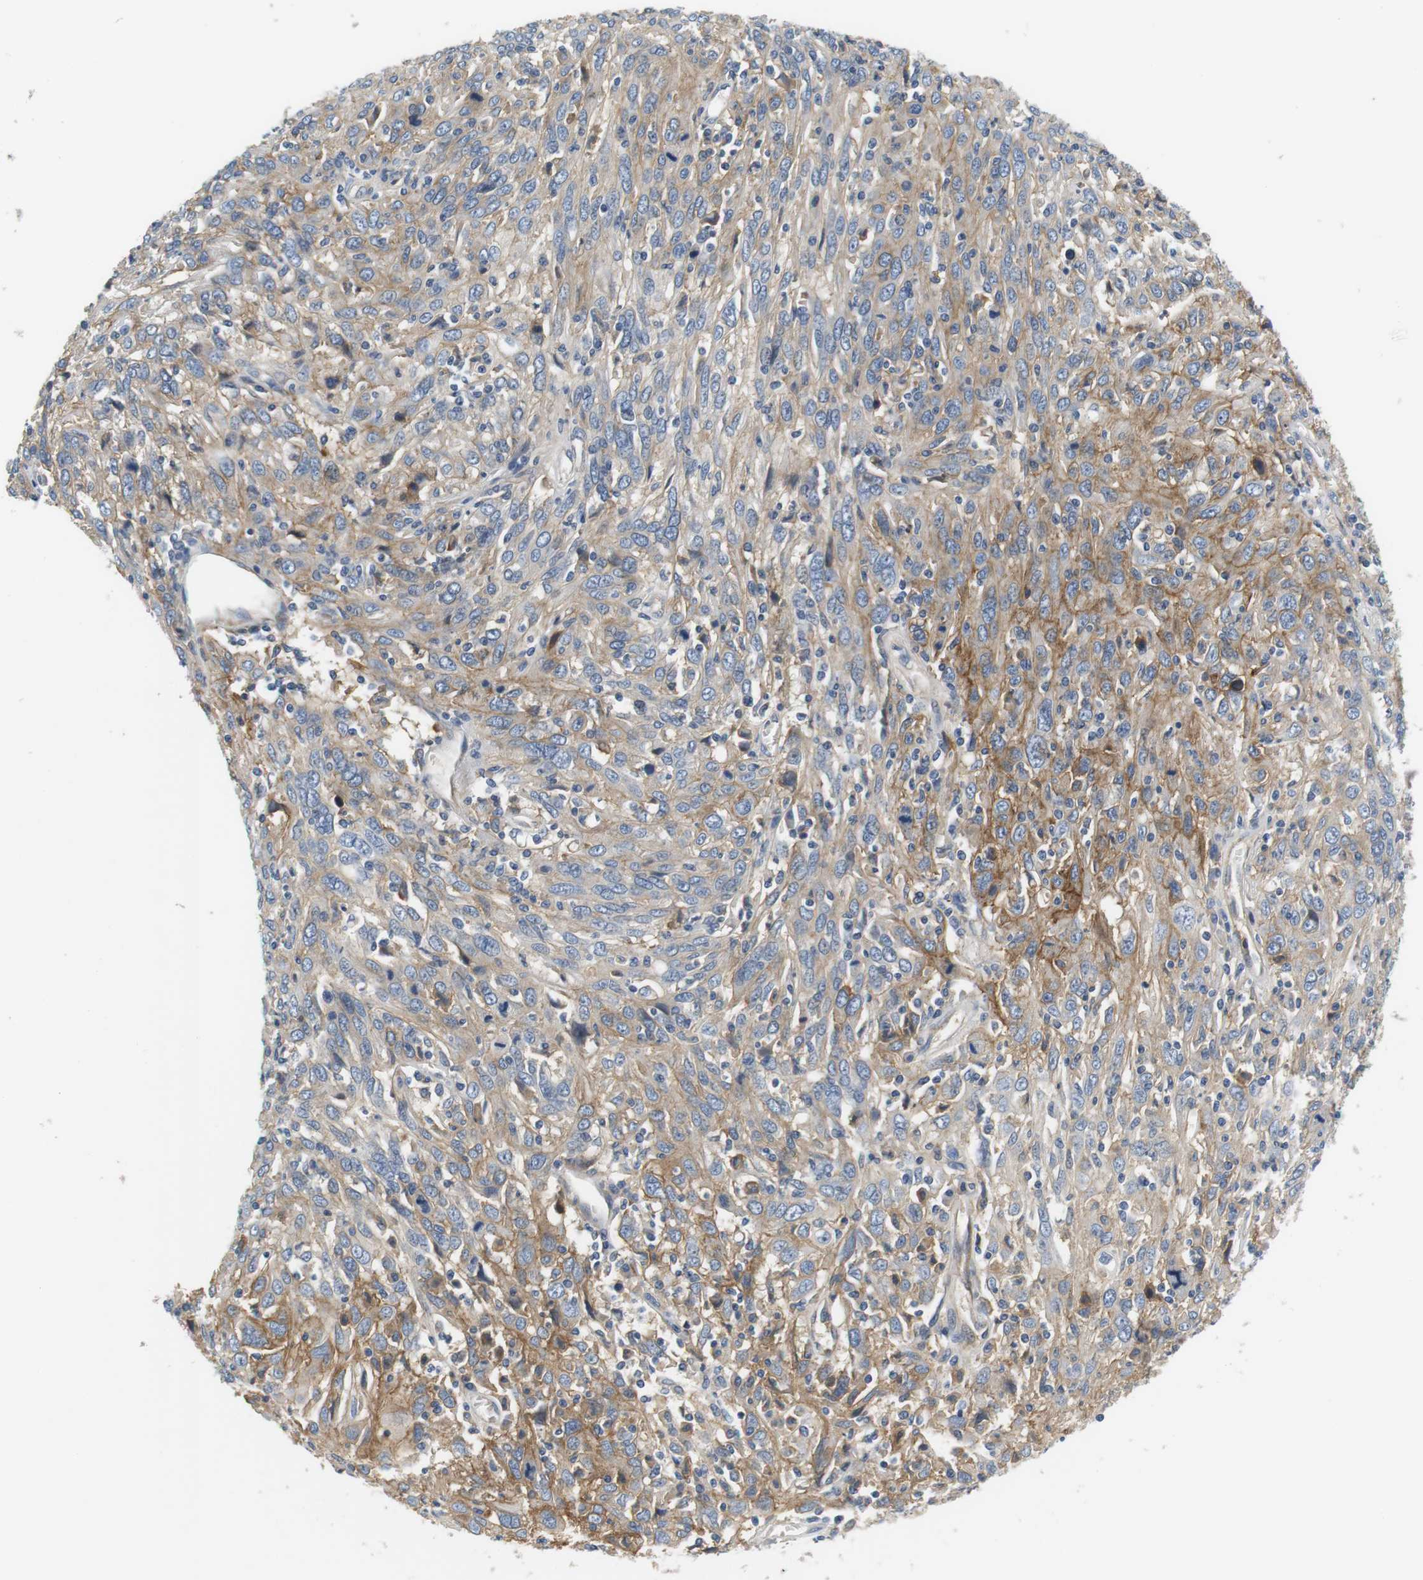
{"staining": {"intensity": "moderate", "quantity": "25%-75%", "location": "cytoplasmic/membranous"}, "tissue": "cervical cancer", "cell_type": "Tumor cells", "image_type": "cancer", "snomed": [{"axis": "morphology", "description": "Squamous cell carcinoma, NOS"}, {"axis": "topography", "description": "Cervix"}], "caption": "Immunohistochemical staining of human squamous cell carcinoma (cervical) shows moderate cytoplasmic/membranous protein expression in approximately 25%-75% of tumor cells. The protein is stained brown, and the nuclei are stained in blue (DAB IHC with brightfield microscopy, high magnification).", "gene": "SLC30A1", "patient": {"sex": "female", "age": 46}}